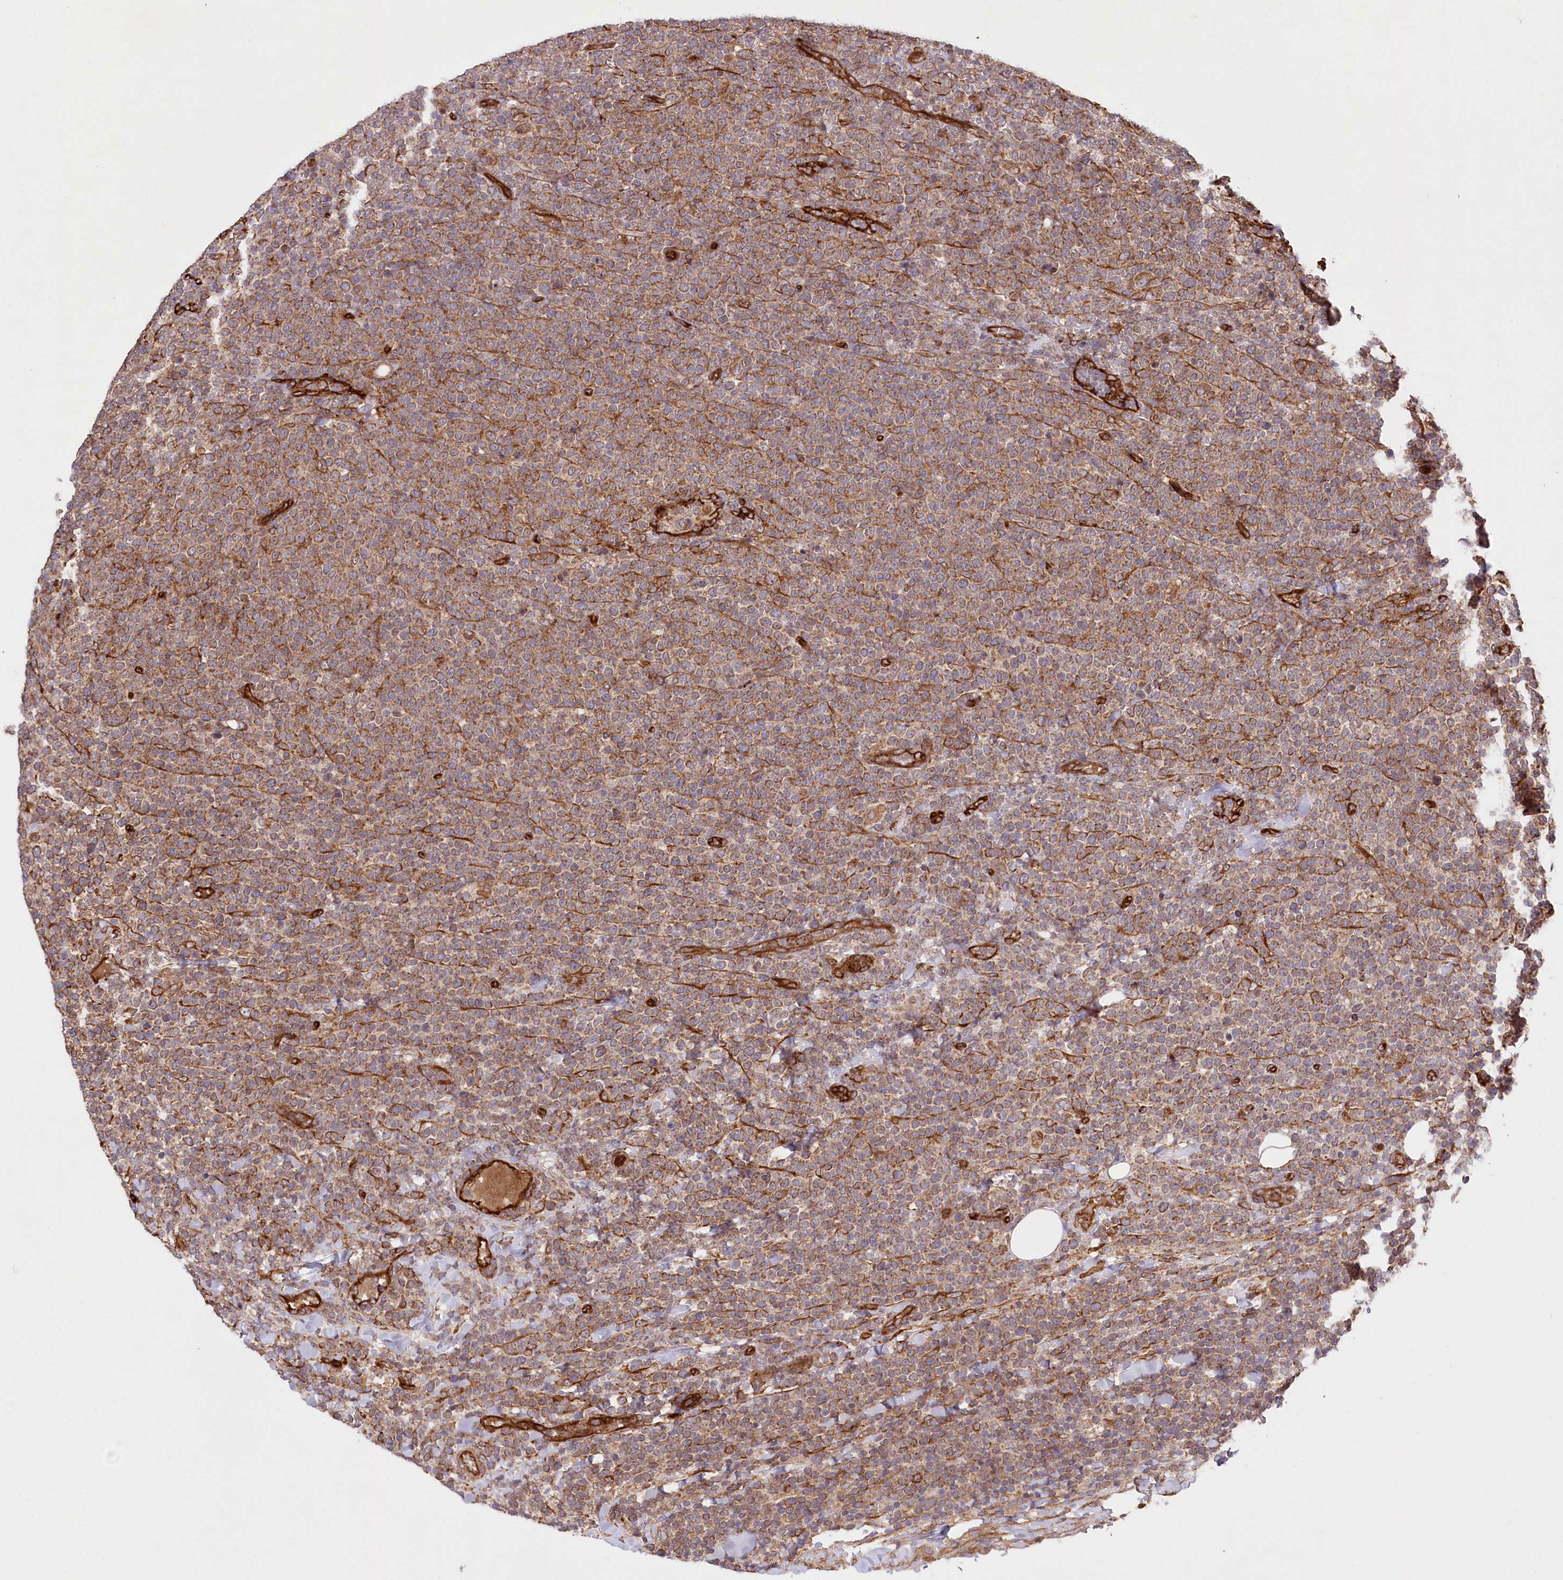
{"staining": {"intensity": "moderate", "quantity": ">75%", "location": "cytoplasmic/membranous"}, "tissue": "lymphoma", "cell_type": "Tumor cells", "image_type": "cancer", "snomed": [{"axis": "morphology", "description": "Malignant lymphoma, non-Hodgkin's type, High grade"}, {"axis": "topography", "description": "Lymph node"}], "caption": "Immunohistochemical staining of lymphoma exhibits moderate cytoplasmic/membranous protein positivity in approximately >75% of tumor cells. (DAB = brown stain, brightfield microscopy at high magnification).", "gene": "MTPAP", "patient": {"sex": "male", "age": 61}}